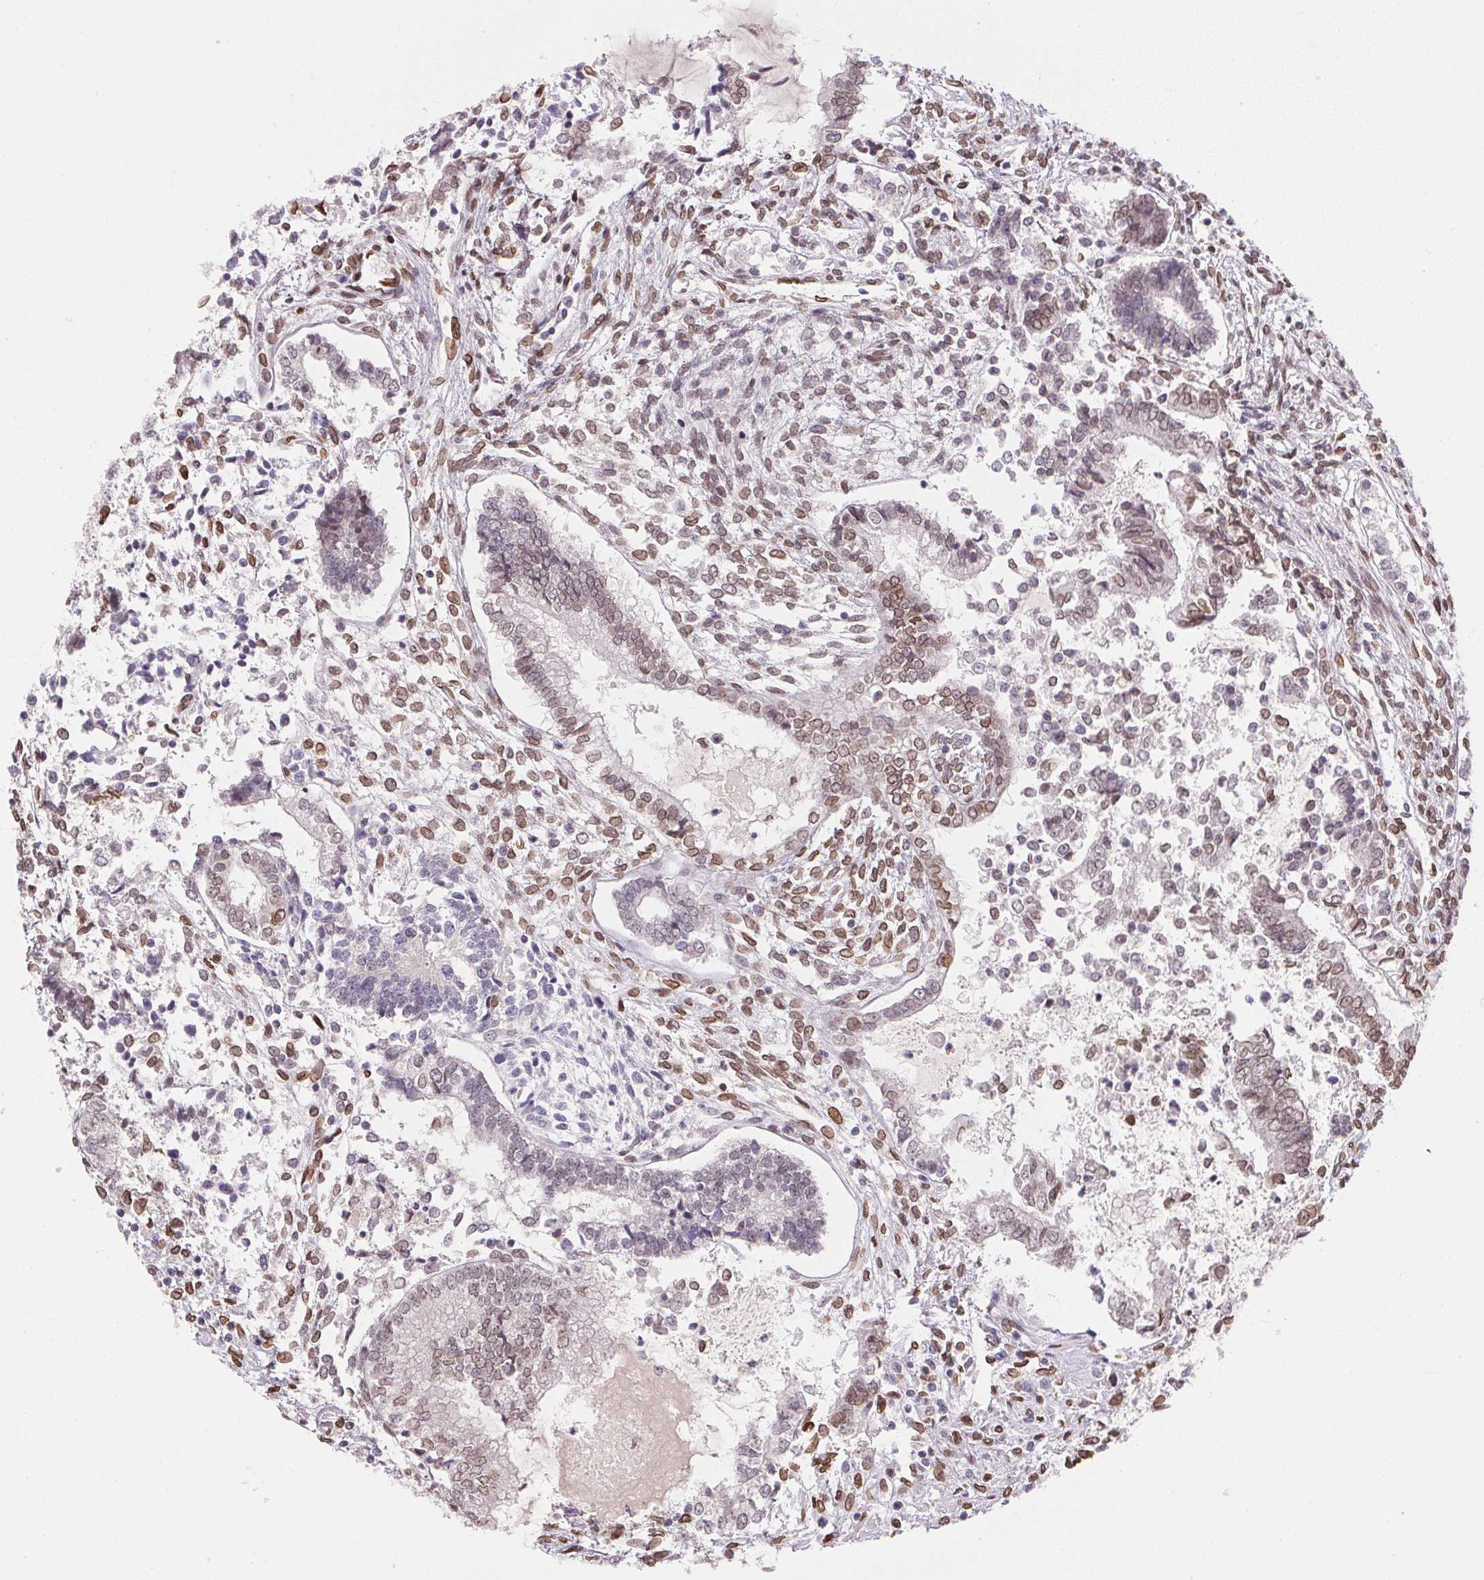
{"staining": {"intensity": "weak", "quantity": "25%-75%", "location": "nuclear"}, "tissue": "testis cancer", "cell_type": "Tumor cells", "image_type": "cancer", "snomed": [{"axis": "morphology", "description": "Carcinoma, Embryonal, NOS"}, {"axis": "topography", "description": "Testis"}], "caption": "IHC of human embryonal carcinoma (testis) demonstrates low levels of weak nuclear expression in about 25%-75% of tumor cells.", "gene": "TMEM175", "patient": {"sex": "male", "age": 37}}